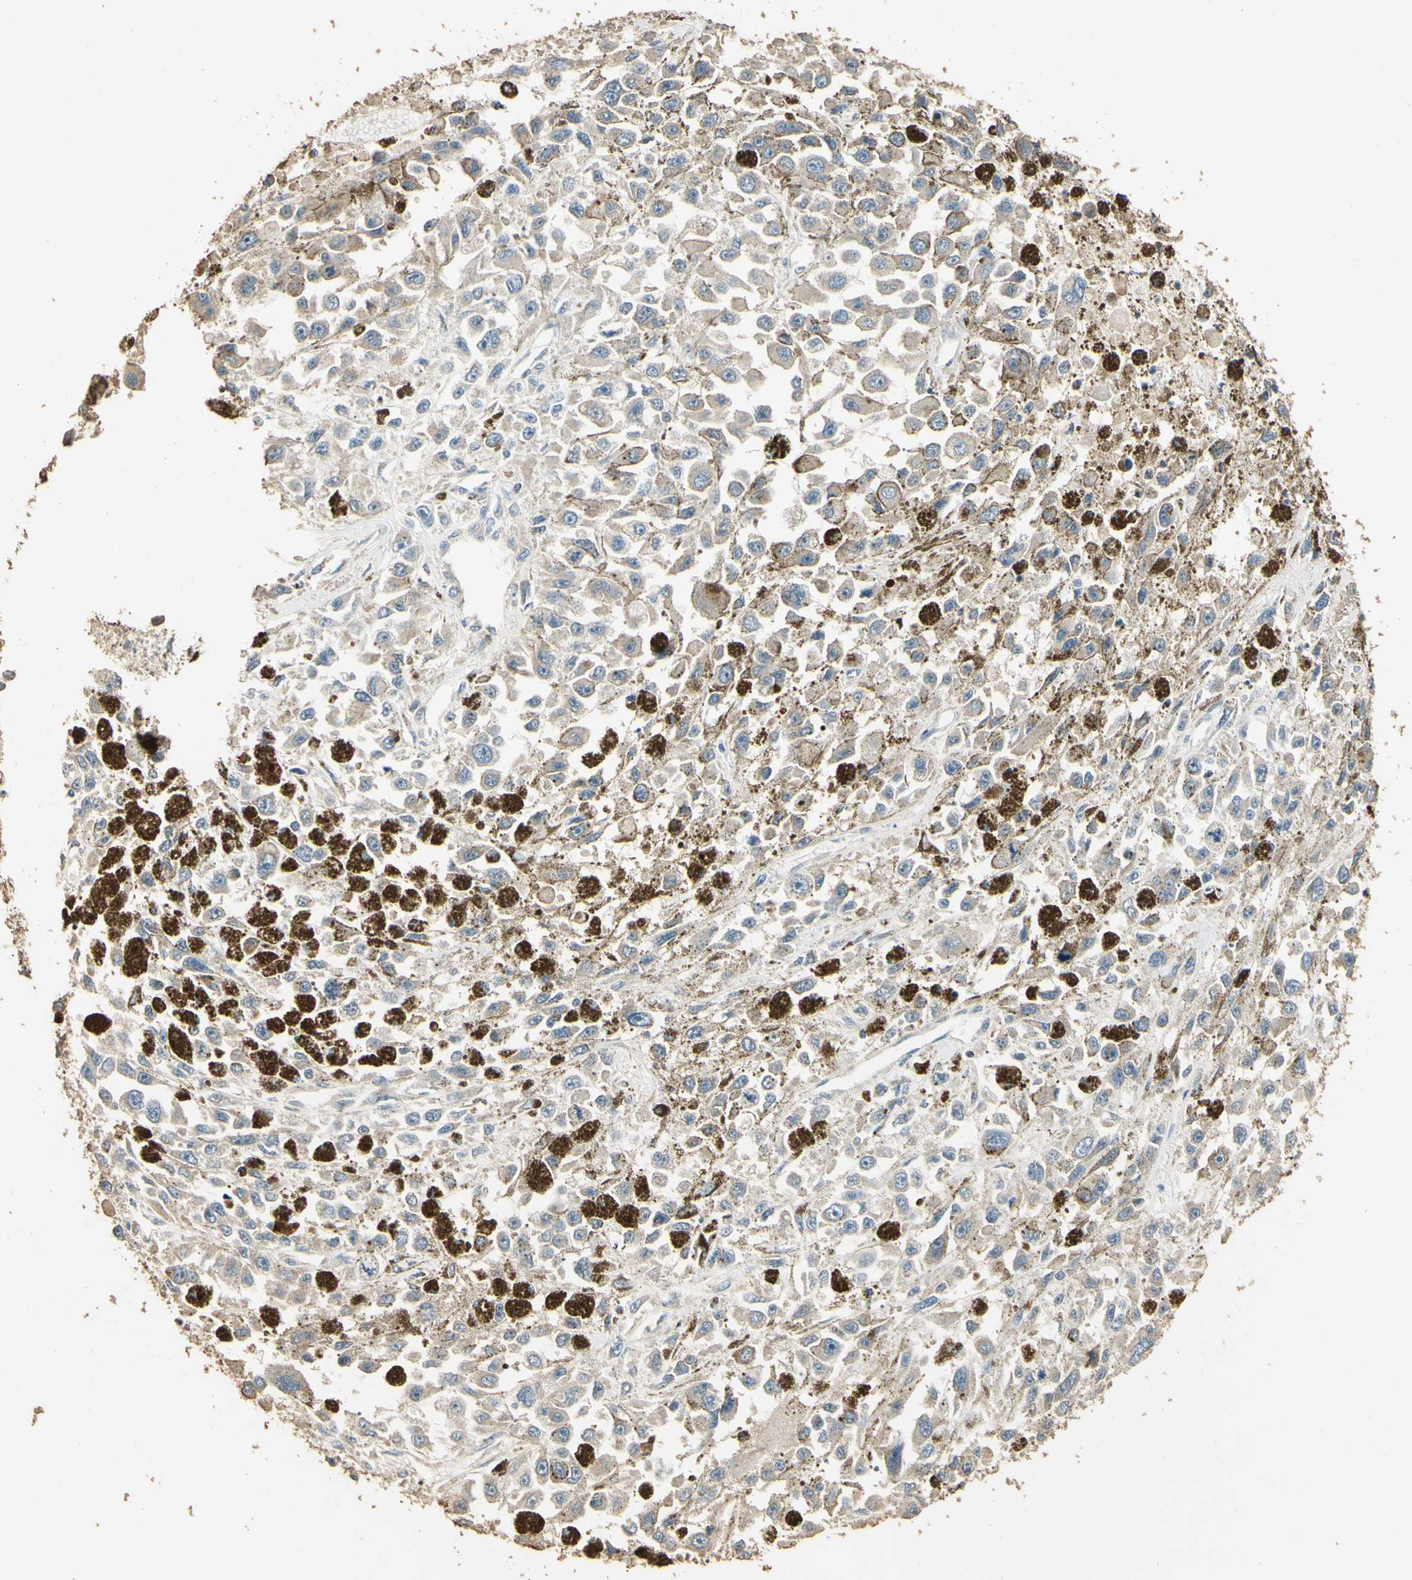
{"staining": {"intensity": "negative", "quantity": "none", "location": "none"}, "tissue": "melanoma", "cell_type": "Tumor cells", "image_type": "cancer", "snomed": [{"axis": "morphology", "description": "Malignant melanoma, Metastatic site"}, {"axis": "topography", "description": "Lymph node"}], "caption": "Immunohistochemistry (IHC) photomicrograph of malignant melanoma (metastatic site) stained for a protein (brown), which reveals no expression in tumor cells.", "gene": "ARHGEF17", "patient": {"sex": "male", "age": 59}}